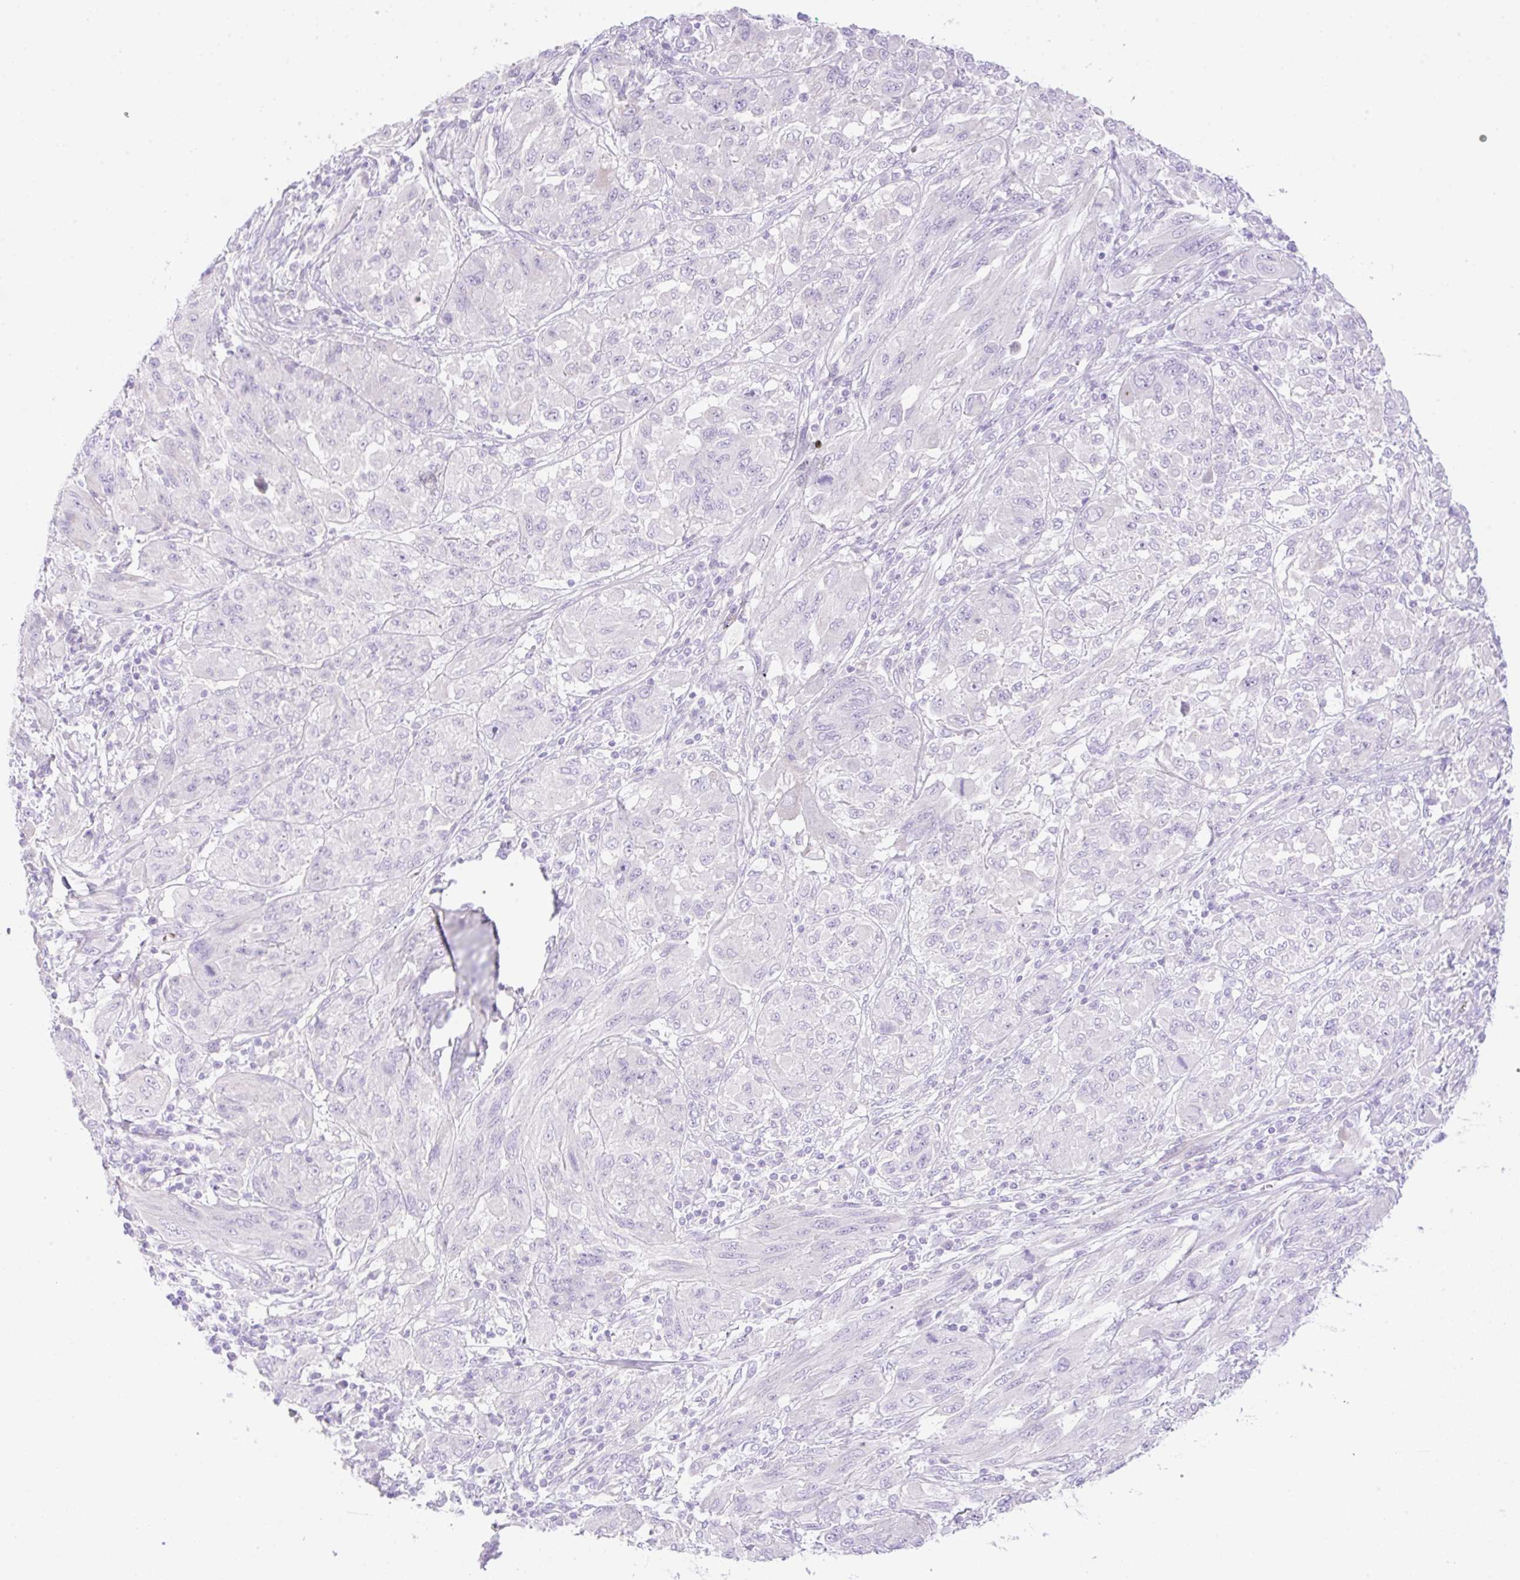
{"staining": {"intensity": "negative", "quantity": "none", "location": "none"}, "tissue": "melanoma", "cell_type": "Tumor cells", "image_type": "cancer", "snomed": [{"axis": "morphology", "description": "Malignant melanoma, NOS"}, {"axis": "topography", "description": "Skin"}], "caption": "Immunohistochemistry (IHC) image of neoplastic tissue: human melanoma stained with DAB displays no significant protein positivity in tumor cells. The staining was performed using DAB to visualize the protein expression in brown, while the nuclei were stained in blue with hematoxylin (Magnification: 20x).", "gene": "CDX1", "patient": {"sex": "female", "age": 91}}